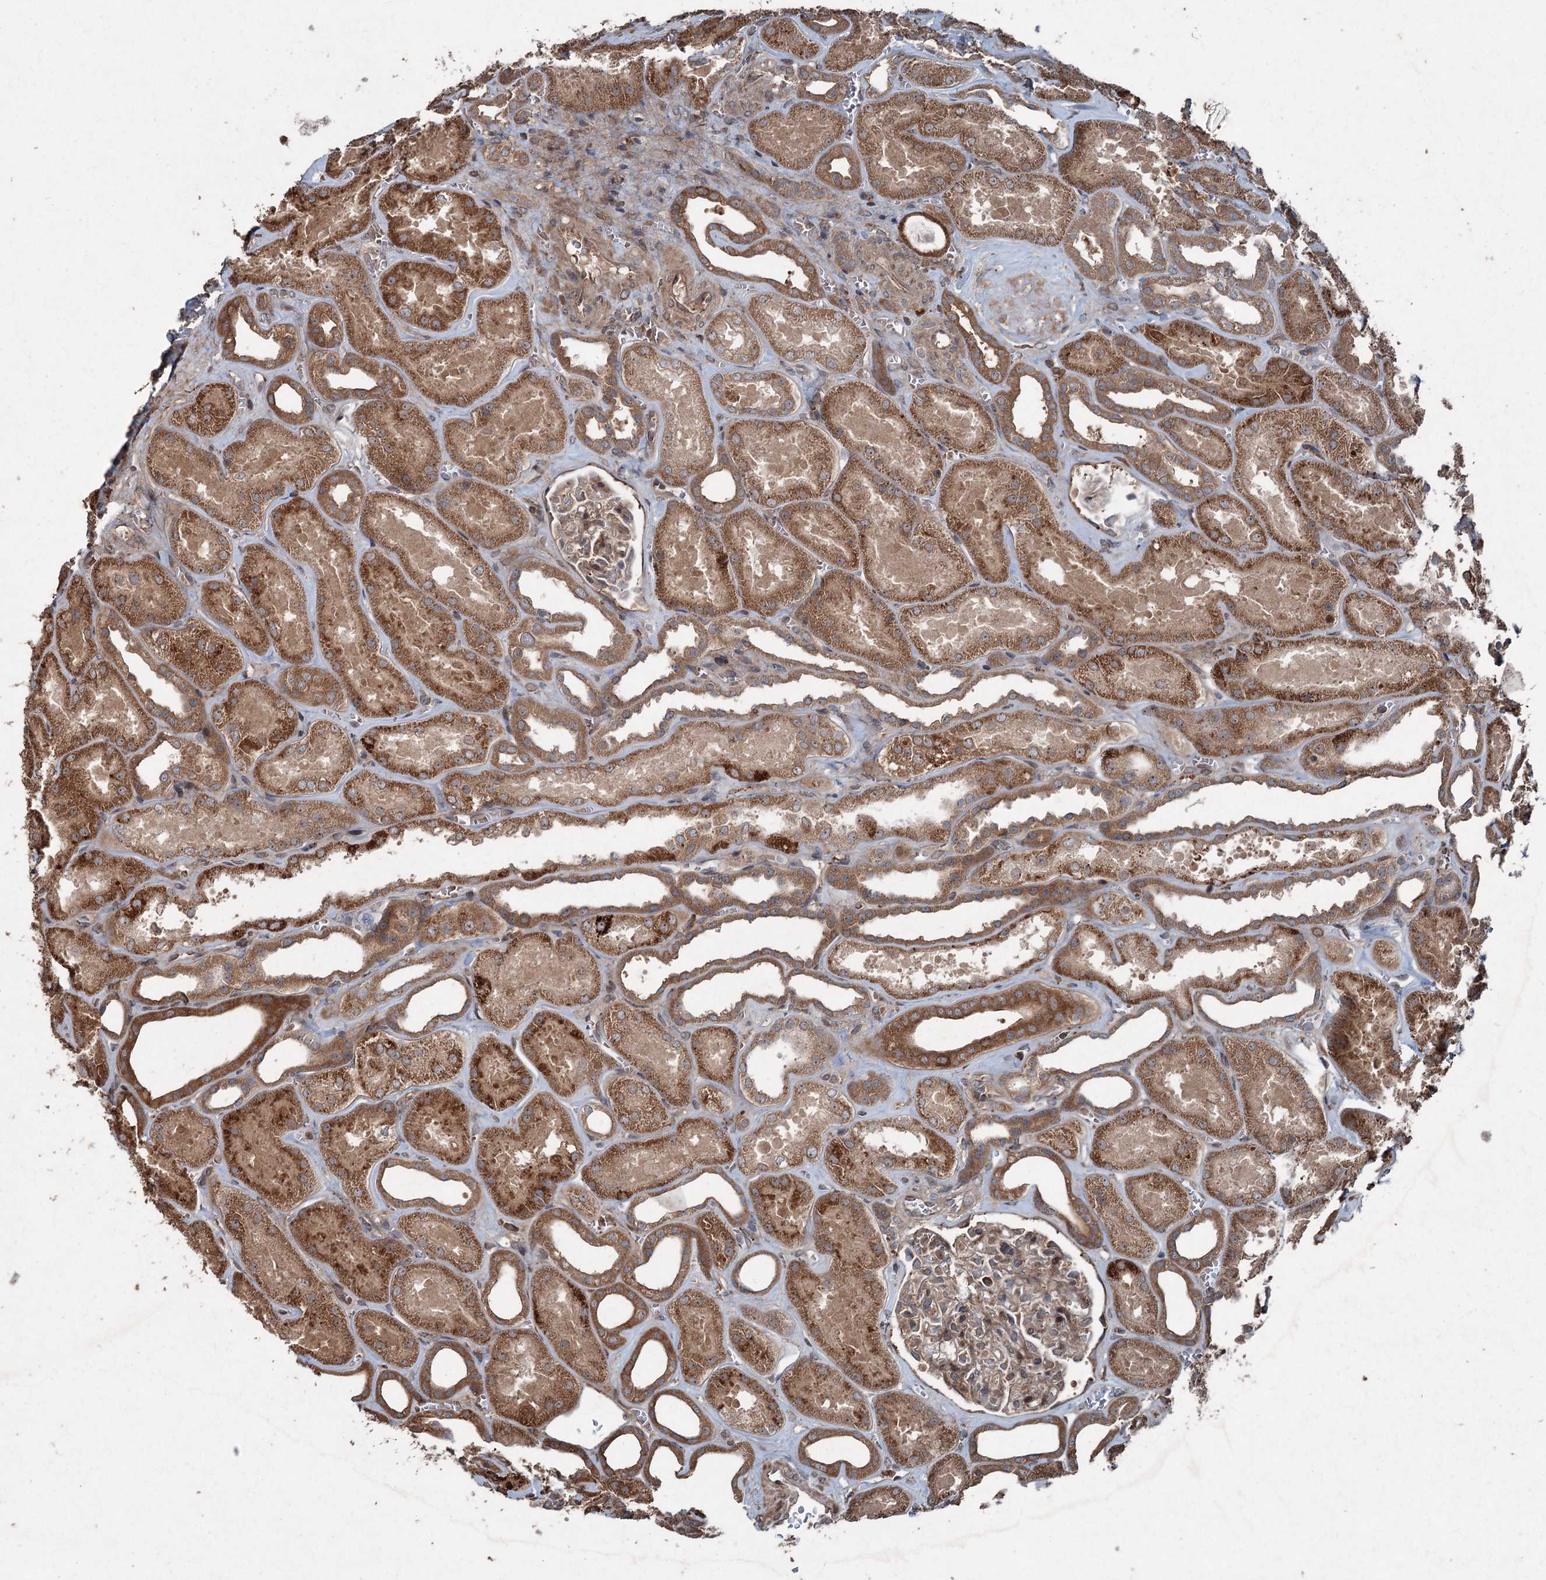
{"staining": {"intensity": "moderate", "quantity": ">75%", "location": "cytoplasmic/membranous"}, "tissue": "kidney", "cell_type": "Cells in glomeruli", "image_type": "normal", "snomed": [{"axis": "morphology", "description": "Normal tissue, NOS"}, {"axis": "morphology", "description": "Adenocarcinoma, NOS"}, {"axis": "topography", "description": "Kidney"}], "caption": "Moderate cytoplasmic/membranous expression is present in approximately >75% of cells in glomeruli in benign kidney.", "gene": "ALAS1", "patient": {"sex": "female", "age": 68}}